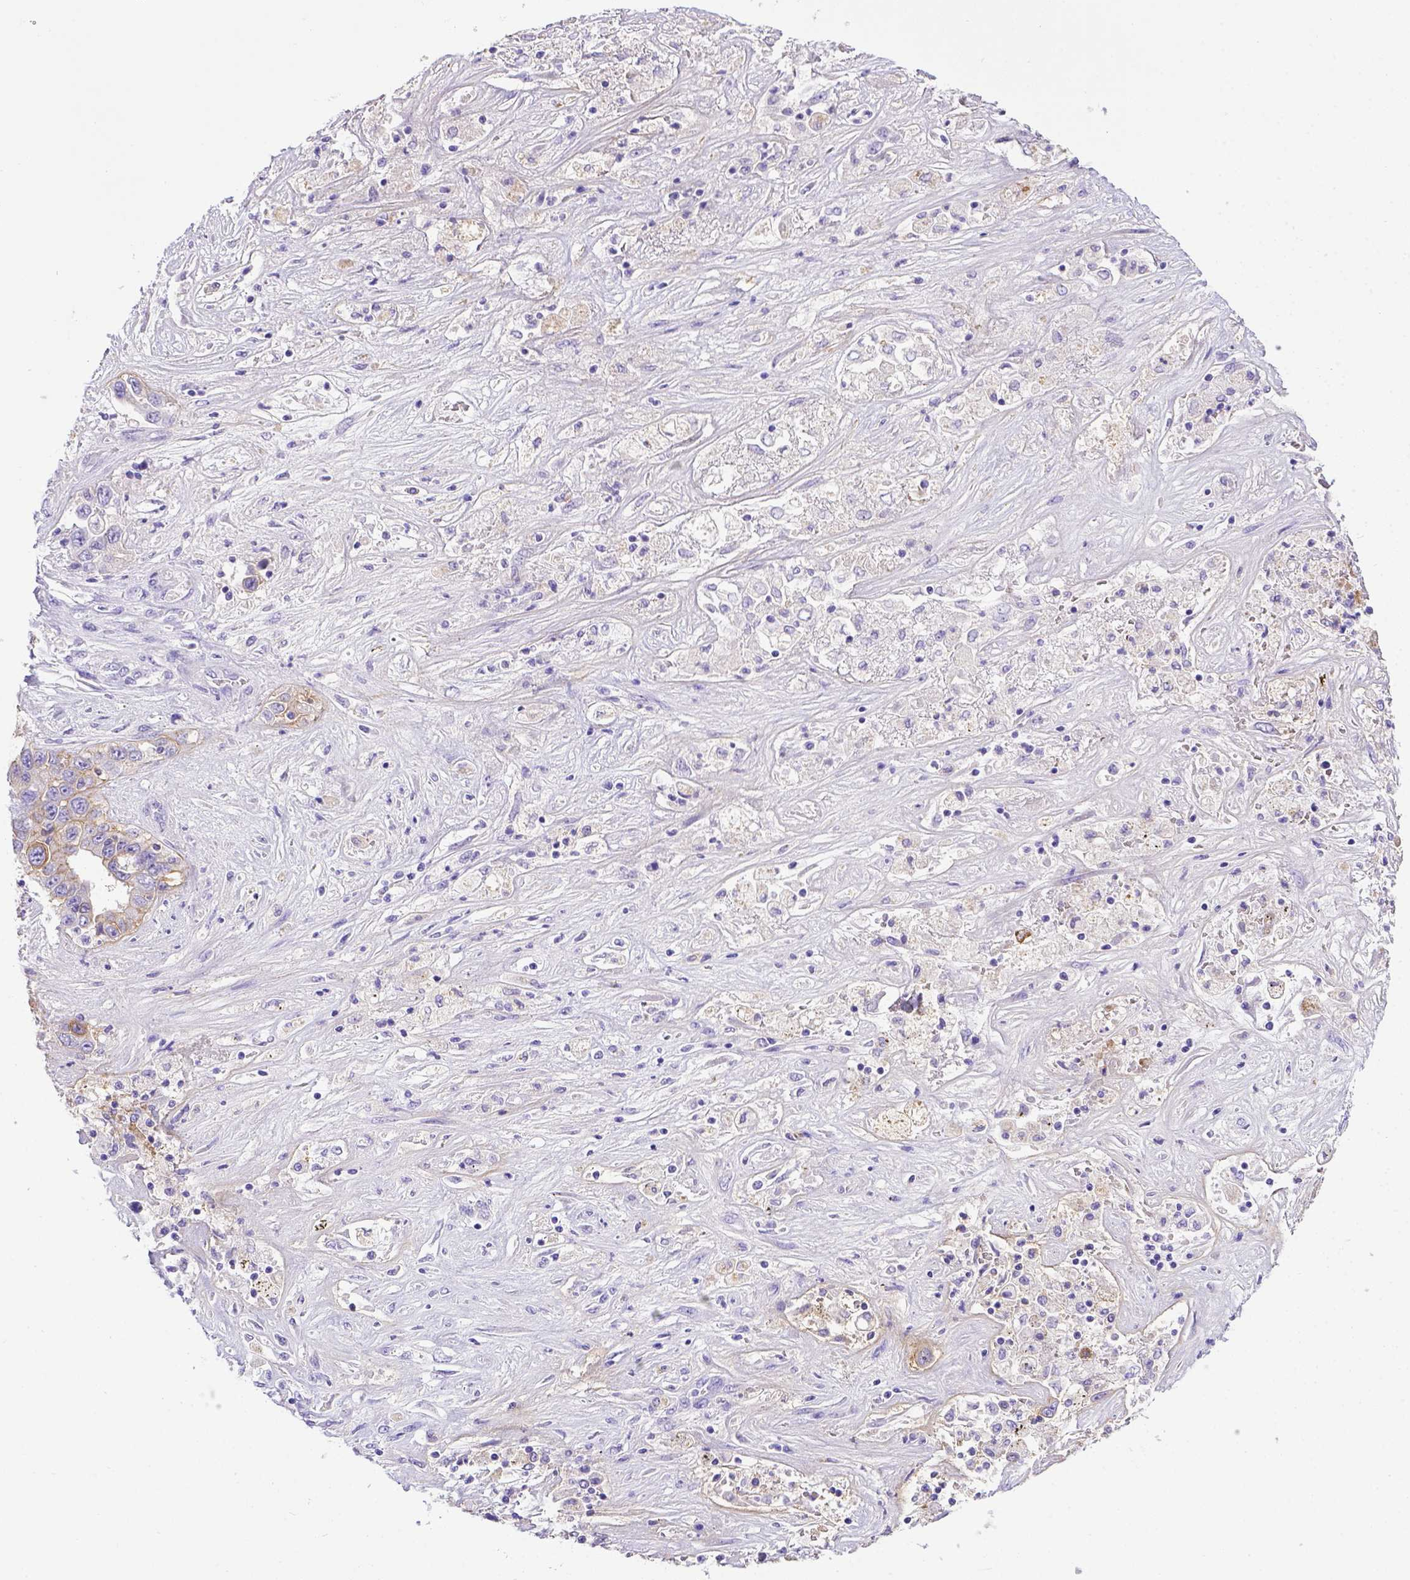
{"staining": {"intensity": "moderate", "quantity": "25%-75%", "location": "cytoplasmic/membranous"}, "tissue": "liver cancer", "cell_type": "Tumor cells", "image_type": "cancer", "snomed": [{"axis": "morphology", "description": "Cholangiocarcinoma"}, {"axis": "topography", "description": "Liver"}], "caption": "Immunohistochemistry (DAB (3,3'-diaminobenzidine)) staining of human cholangiocarcinoma (liver) reveals moderate cytoplasmic/membranous protein staining in approximately 25%-75% of tumor cells.", "gene": "BTN1A1", "patient": {"sex": "female", "age": 52}}